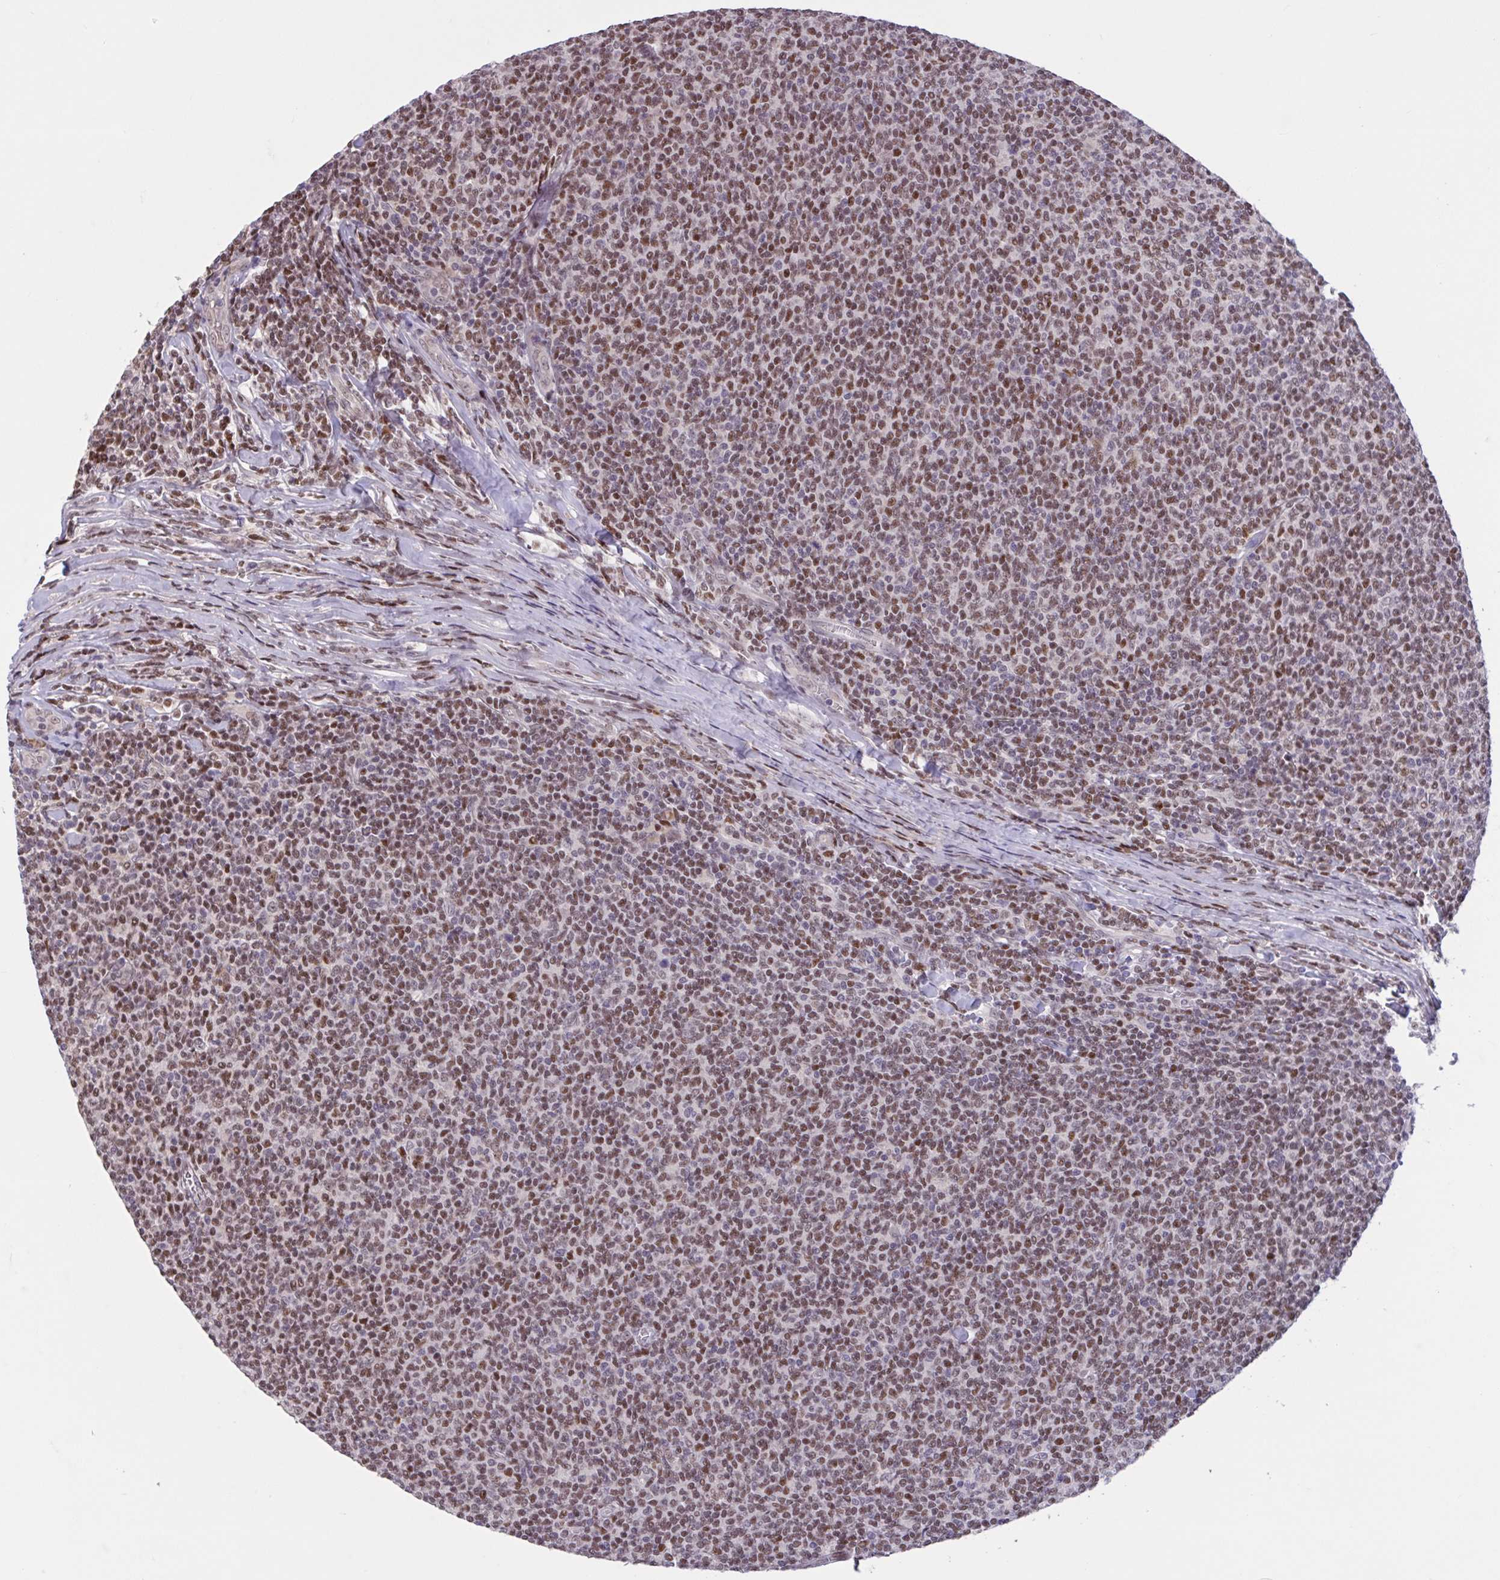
{"staining": {"intensity": "moderate", "quantity": ">75%", "location": "nuclear"}, "tissue": "lymphoma", "cell_type": "Tumor cells", "image_type": "cancer", "snomed": [{"axis": "morphology", "description": "Malignant lymphoma, non-Hodgkin's type, Low grade"}, {"axis": "topography", "description": "Lymph node"}], "caption": "Tumor cells exhibit moderate nuclear staining in about >75% of cells in malignant lymphoma, non-Hodgkin's type (low-grade).", "gene": "ZNF414", "patient": {"sex": "male", "age": 52}}